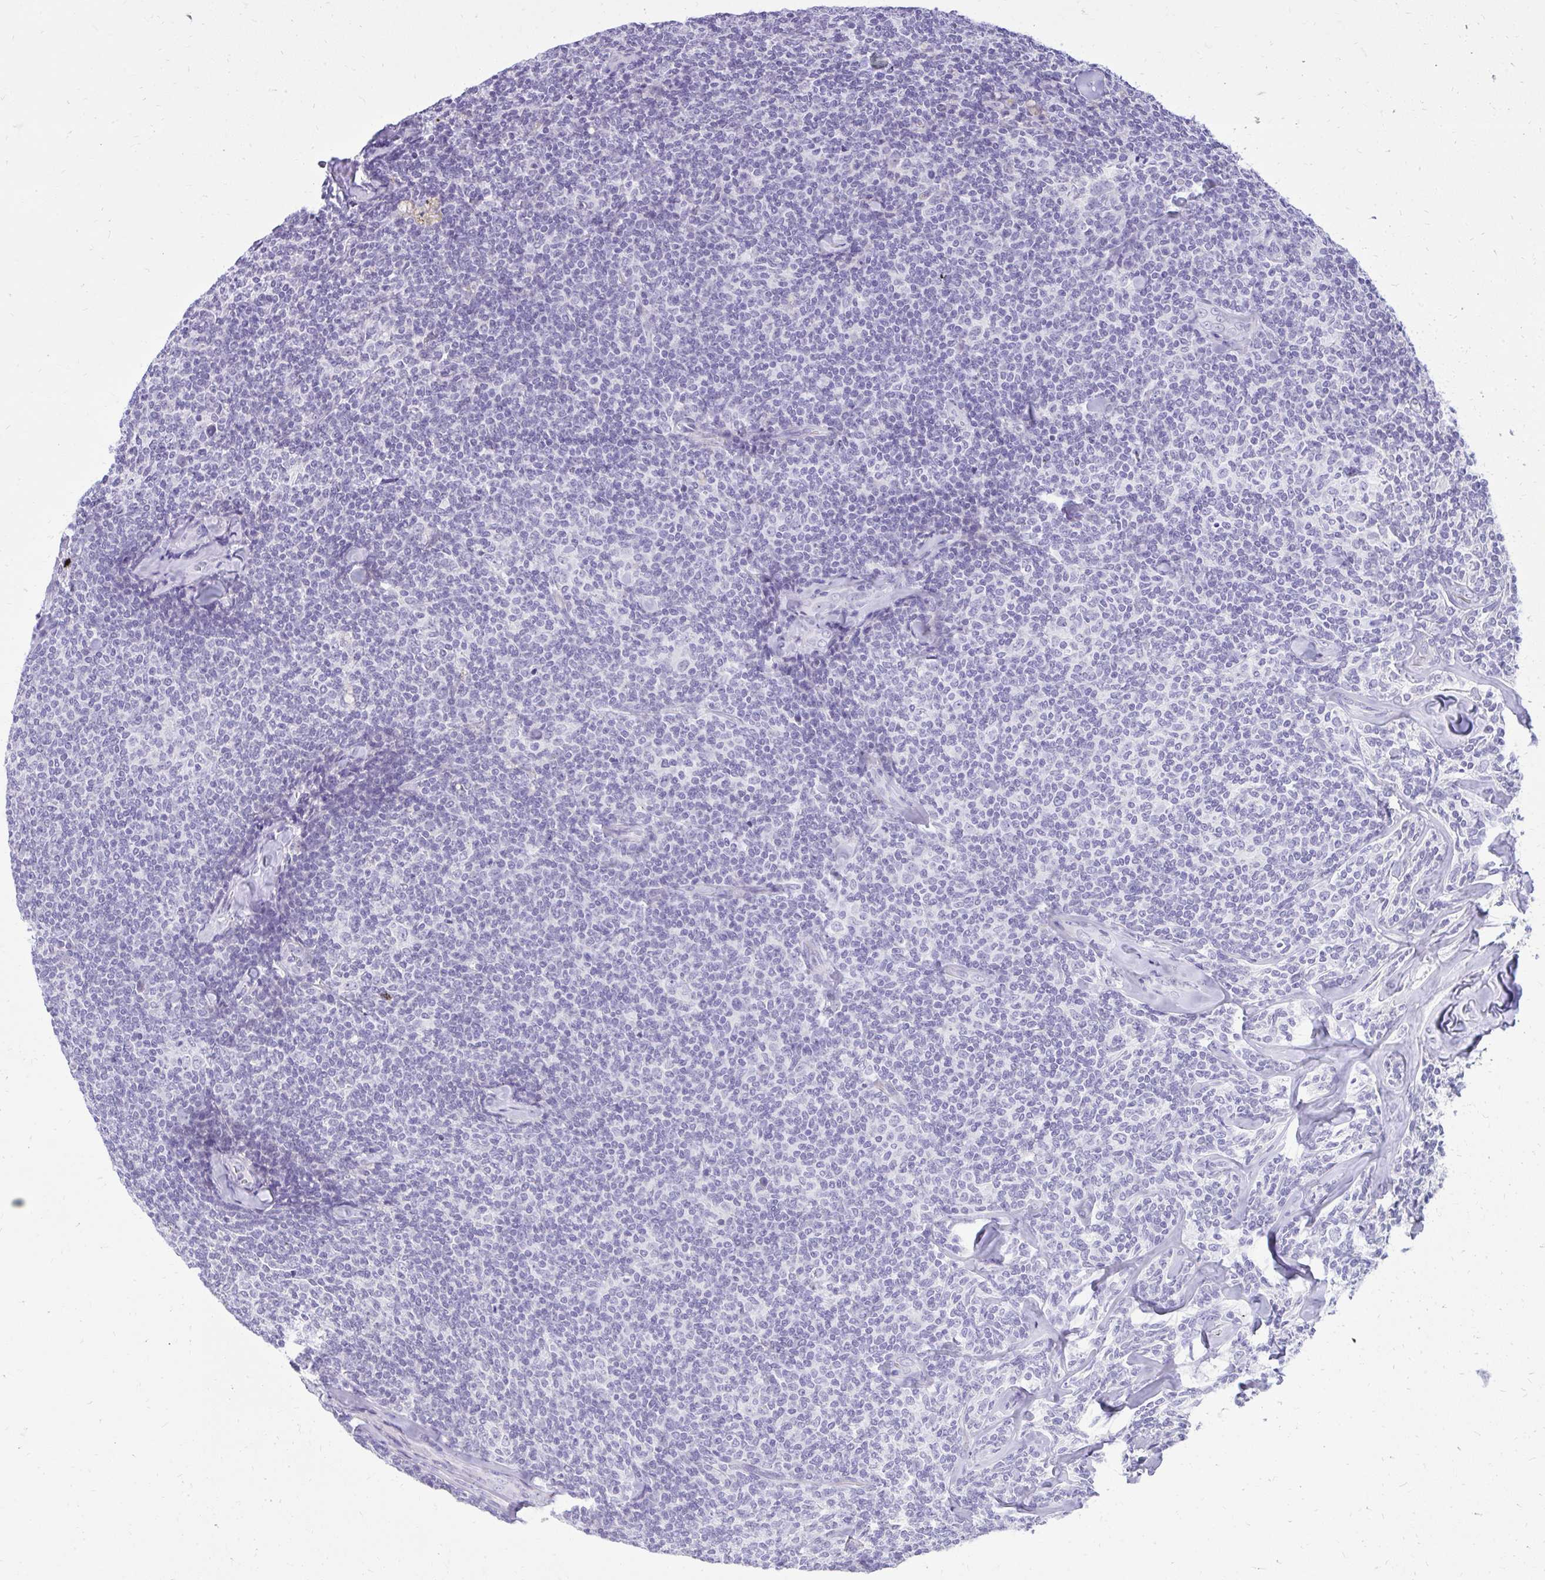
{"staining": {"intensity": "negative", "quantity": "none", "location": "none"}, "tissue": "lymphoma", "cell_type": "Tumor cells", "image_type": "cancer", "snomed": [{"axis": "morphology", "description": "Malignant lymphoma, non-Hodgkin's type, Low grade"}, {"axis": "topography", "description": "Lymph node"}], "caption": "There is no significant staining in tumor cells of lymphoma.", "gene": "PRAP1", "patient": {"sex": "female", "age": 56}}